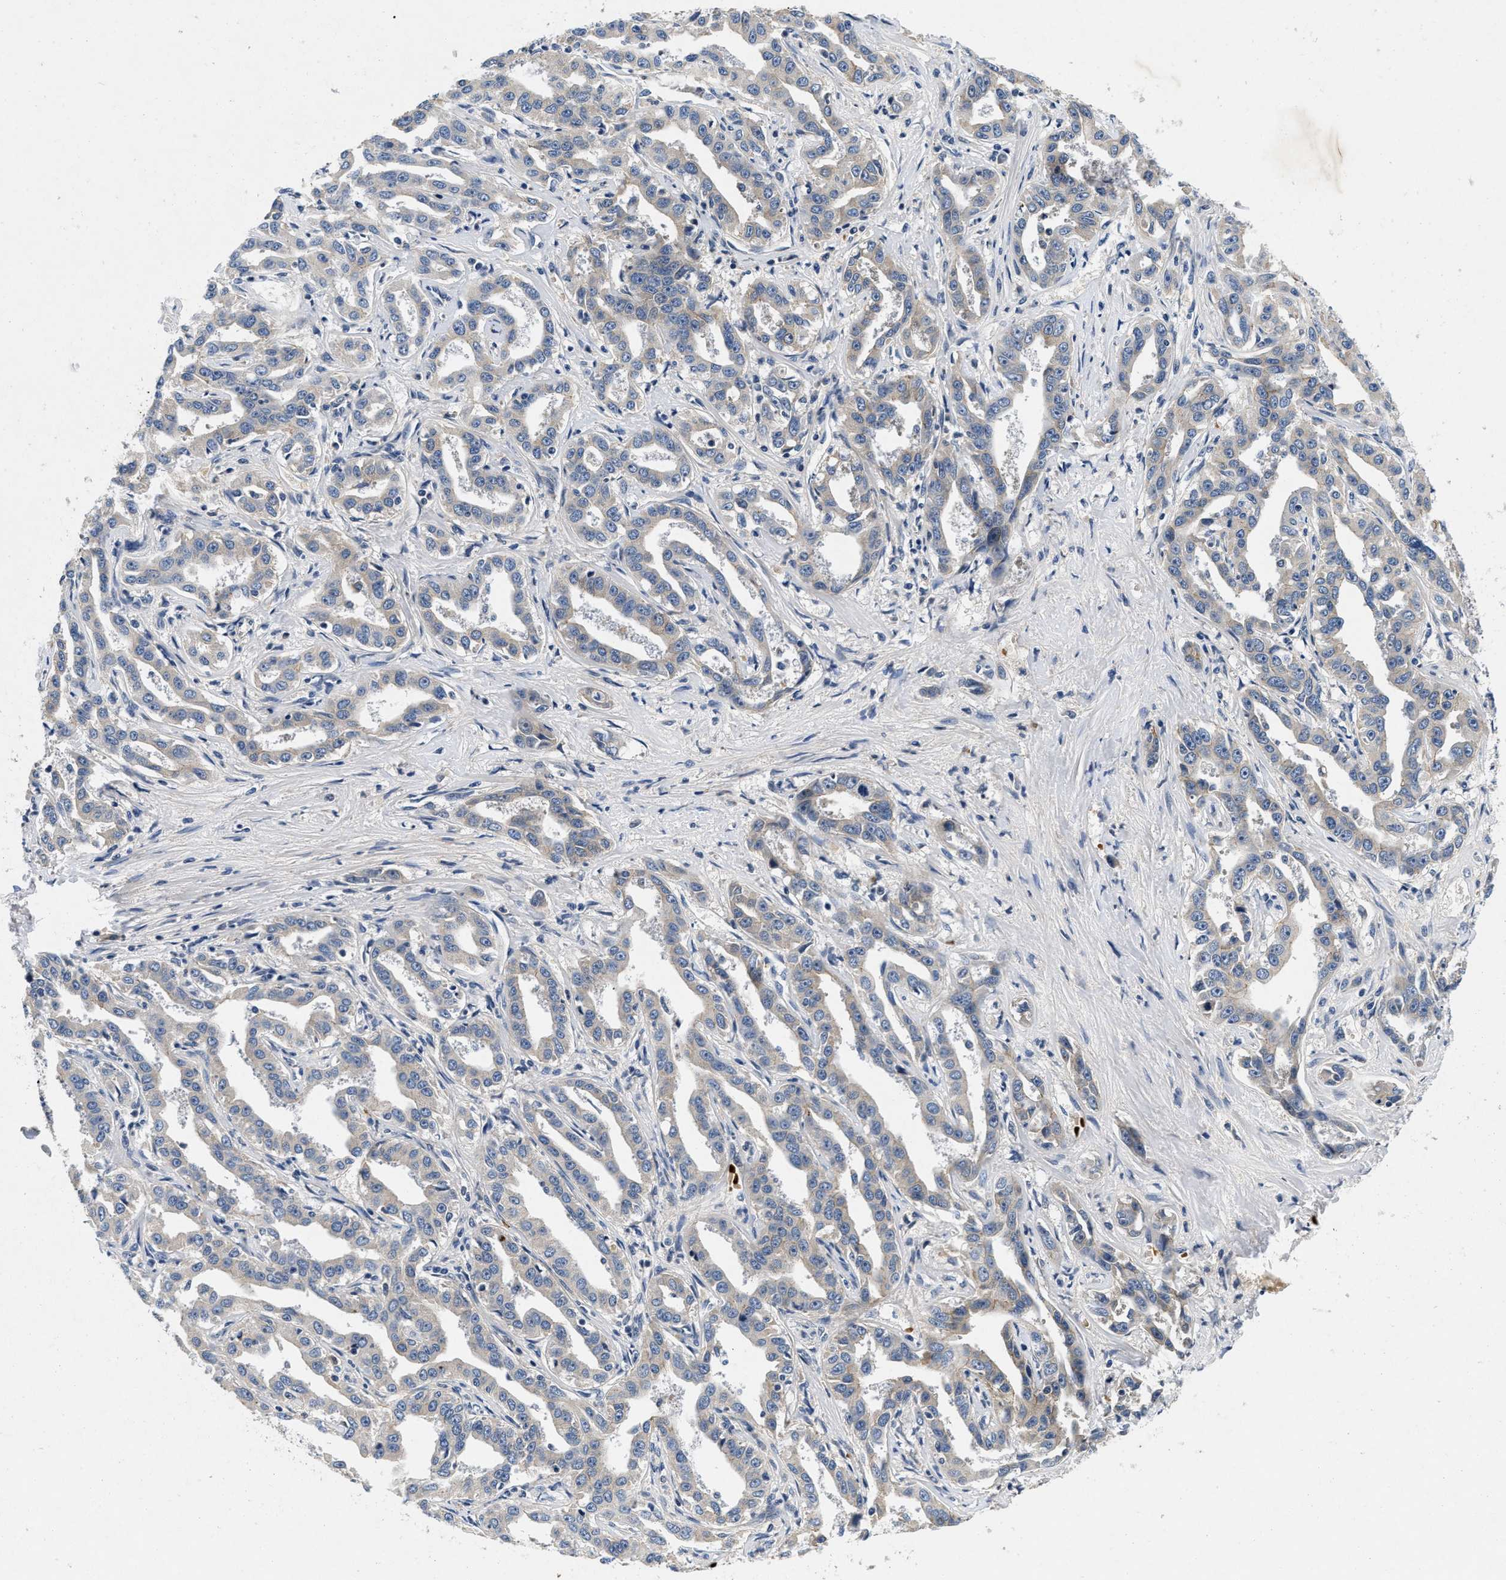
{"staining": {"intensity": "weak", "quantity": "<25%", "location": "cytoplasmic/membranous"}, "tissue": "liver cancer", "cell_type": "Tumor cells", "image_type": "cancer", "snomed": [{"axis": "morphology", "description": "Cholangiocarcinoma"}, {"axis": "topography", "description": "Liver"}], "caption": "Tumor cells are negative for brown protein staining in liver cancer. (Brightfield microscopy of DAB IHC at high magnification).", "gene": "PDP1", "patient": {"sex": "male", "age": 59}}